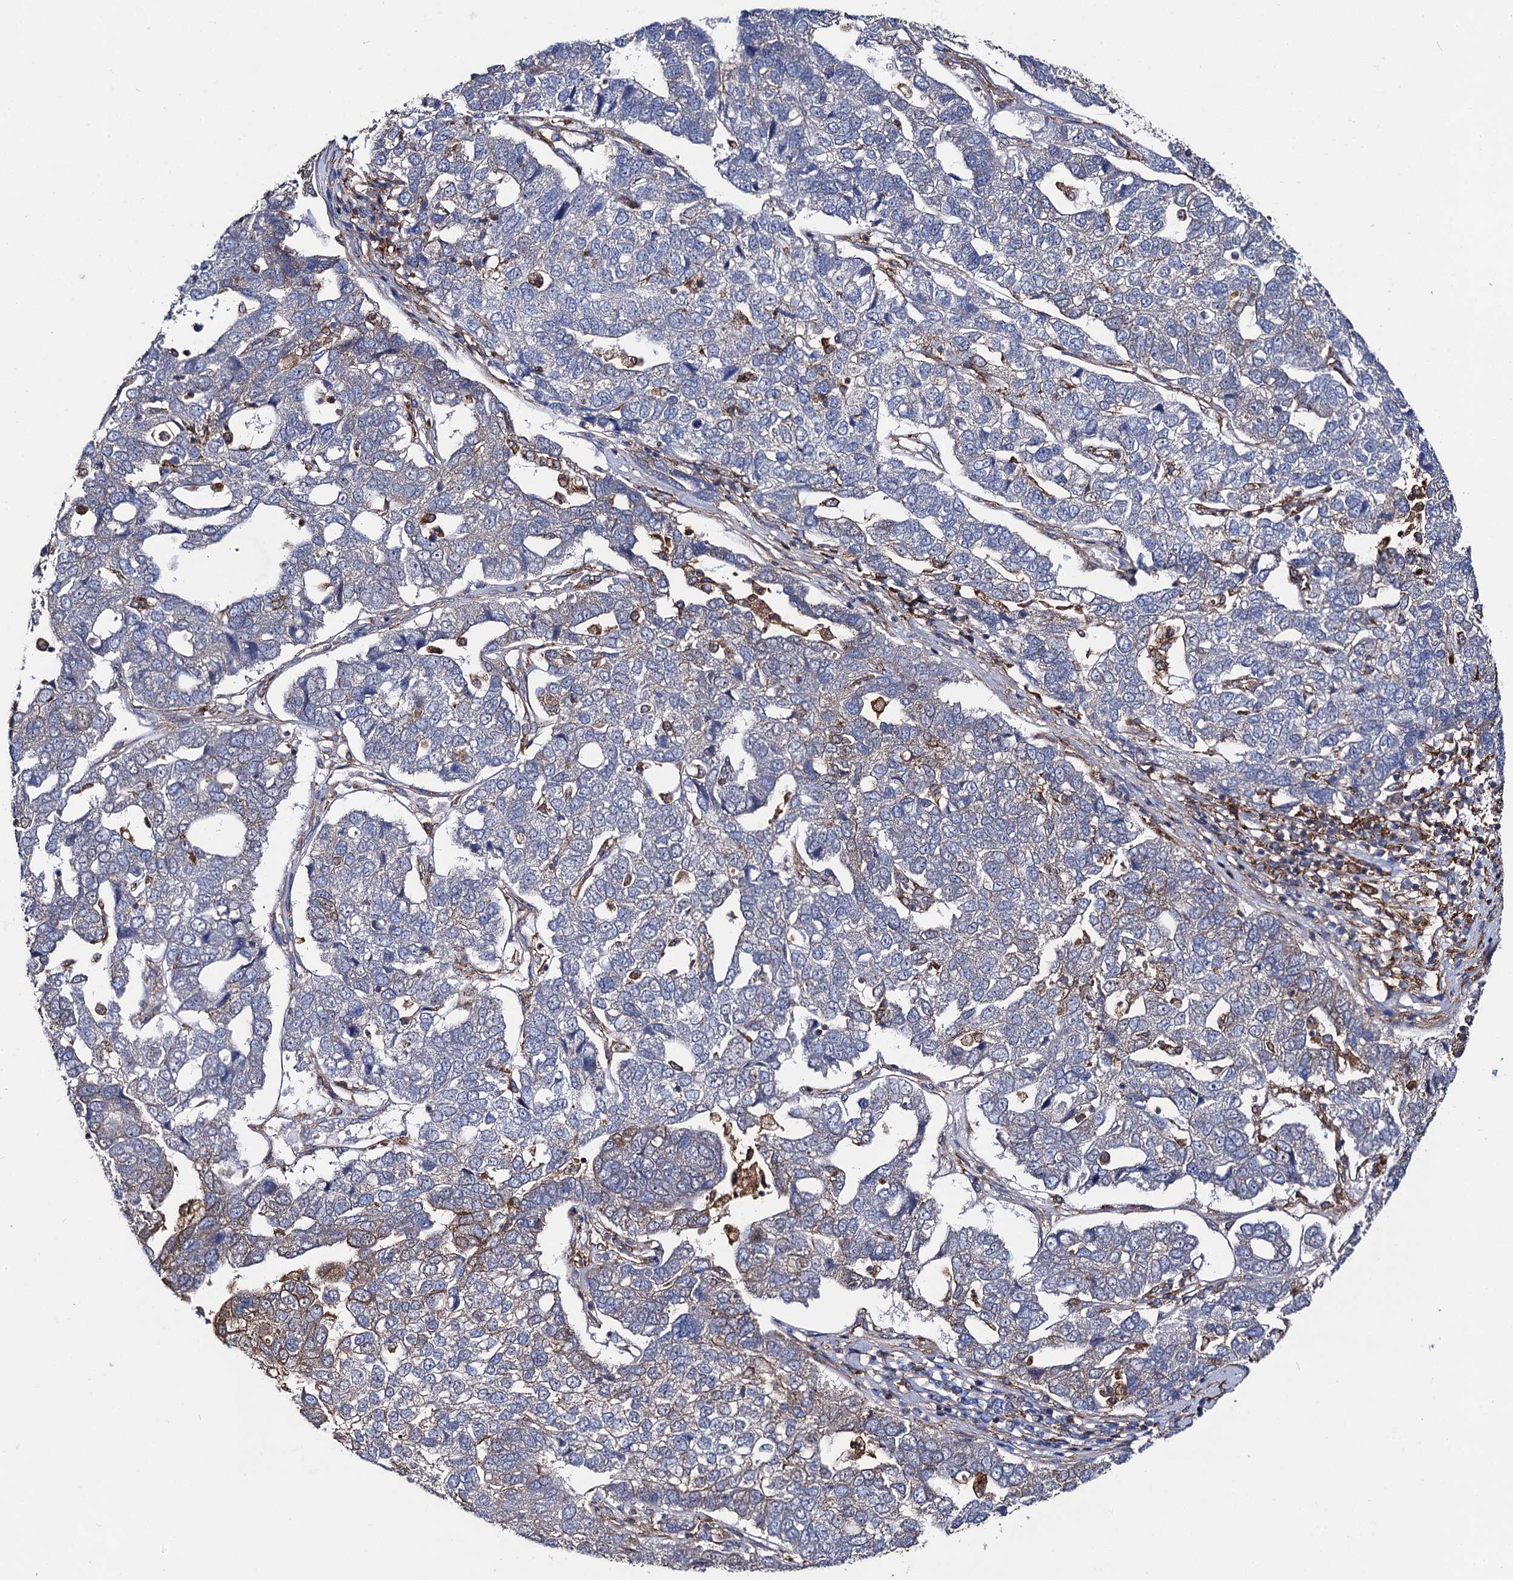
{"staining": {"intensity": "negative", "quantity": "none", "location": "none"}, "tissue": "pancreatic cancer", "cell_type": "Tumor cells", "image_type": "cancer", "snomed": [{"axis": "morphology", "description": "Adenocarcinoma, NOS"}, {"axis": "topography", "description": "Pancreas"}], "caption": "Immunohistochemistry photomicrograph of pancreatic adenocarcinoma stained for a protein (brown), which shows no staining in tumor cells.", "gene": "DYDC1", "patient": {"sex": "female", "age": 61}}